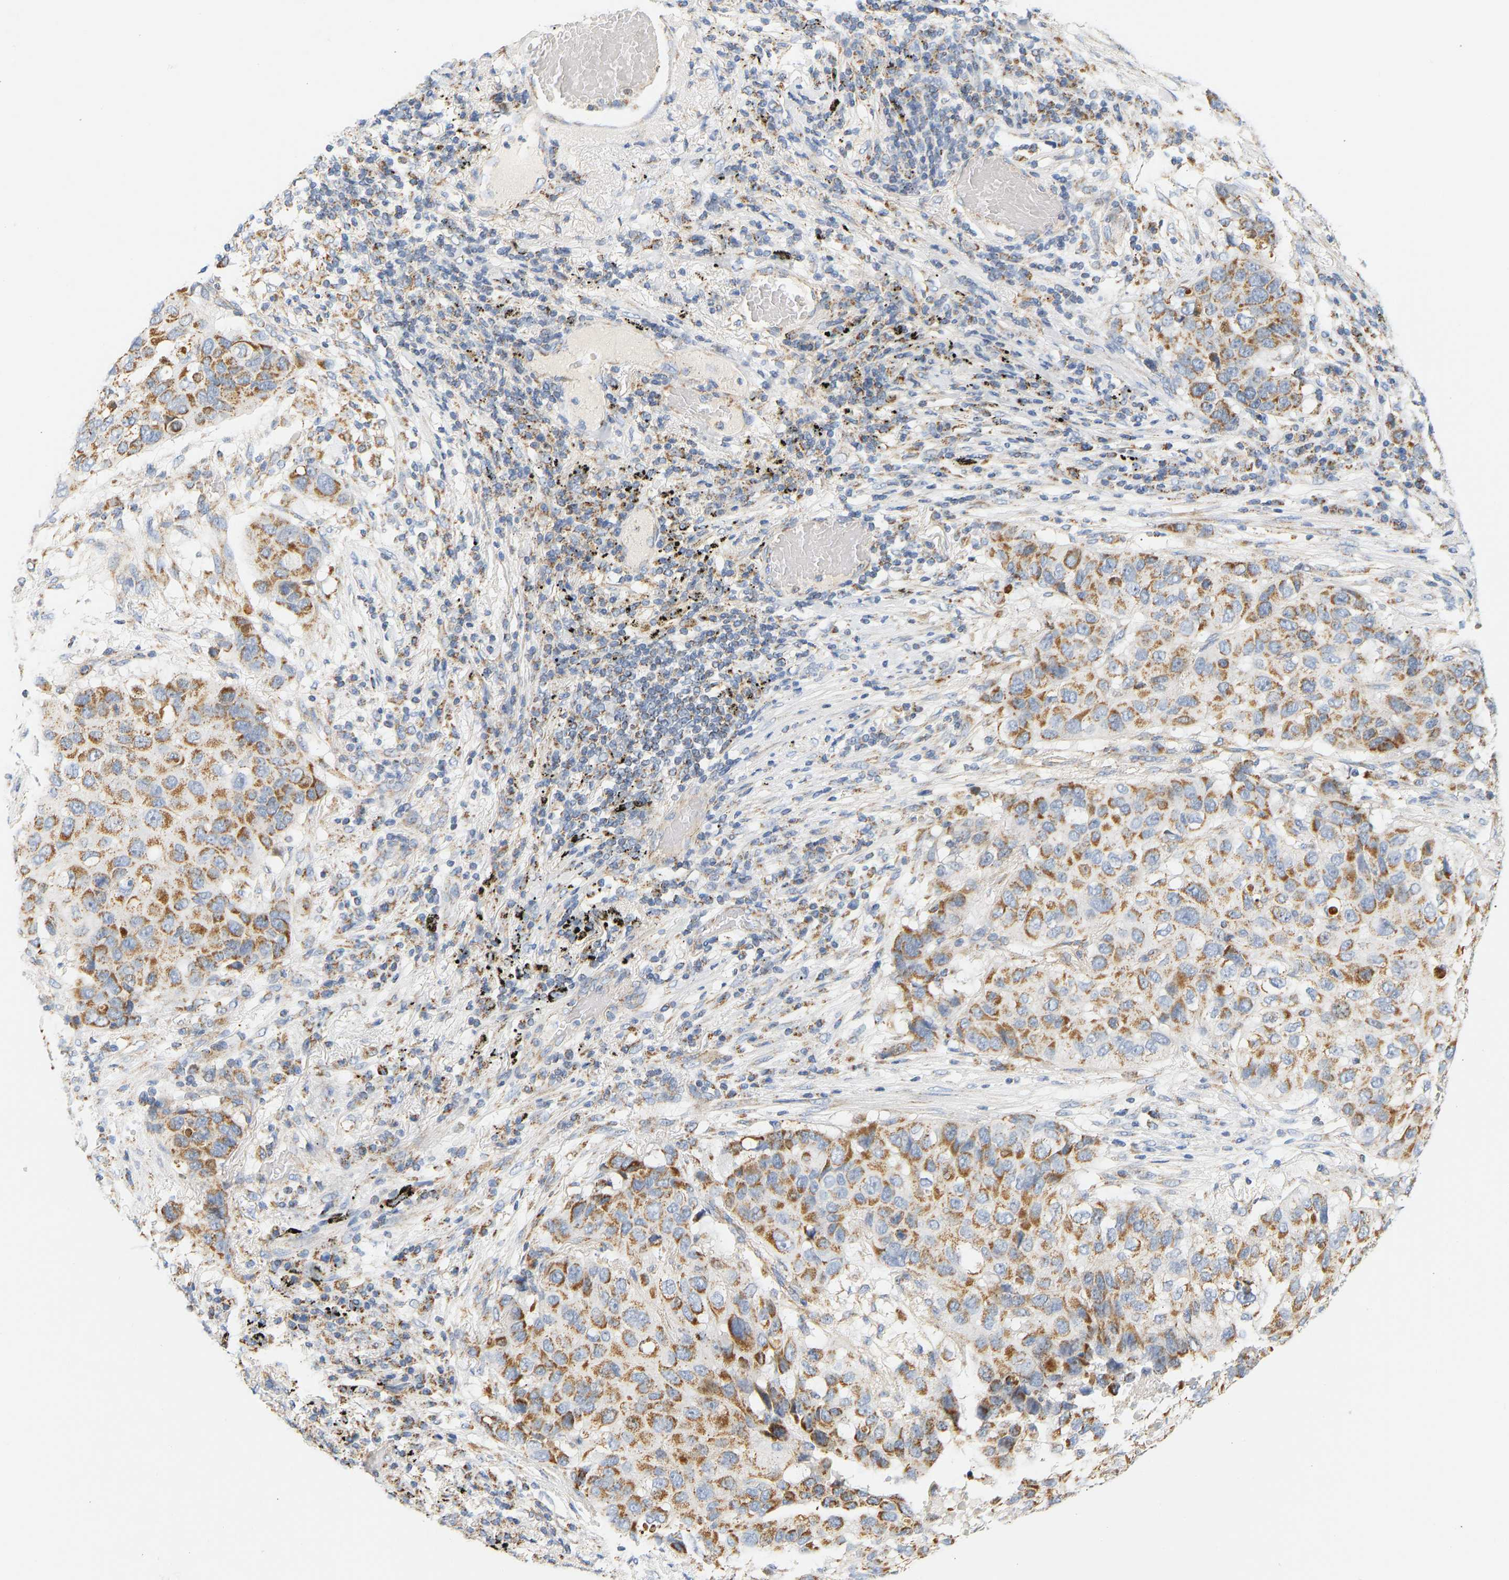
{"staining": {"intensity": "moderate", "quantity": ">75%", "location": "cytoplasmic/membranous"}, "tissue": "lung cancer", "cell_type": "Tumor cells", "image_type": "cancer", "snomed": [{"axis": "morphology", "description": "Squamous cell carcinoma, NOS"}, {"axis": "topography", "description": "Lung"}], "caption": "An immunohistochemistry (IHC) image of tumor tissue is shown. Protein staining in brown shows moderate cytoplasmic/membranous positivity in lung squamous cell carcinoma within tumor cells. The staining was performed using DAB (3,3'-diaminobenzidine) to visualize the protein expression in brown, while the nuclei were stained in blue with hematoxylin (Magnification: 20x).", "gene": "GRPEL2", "patient": {"sex": "male", "age": 57}}